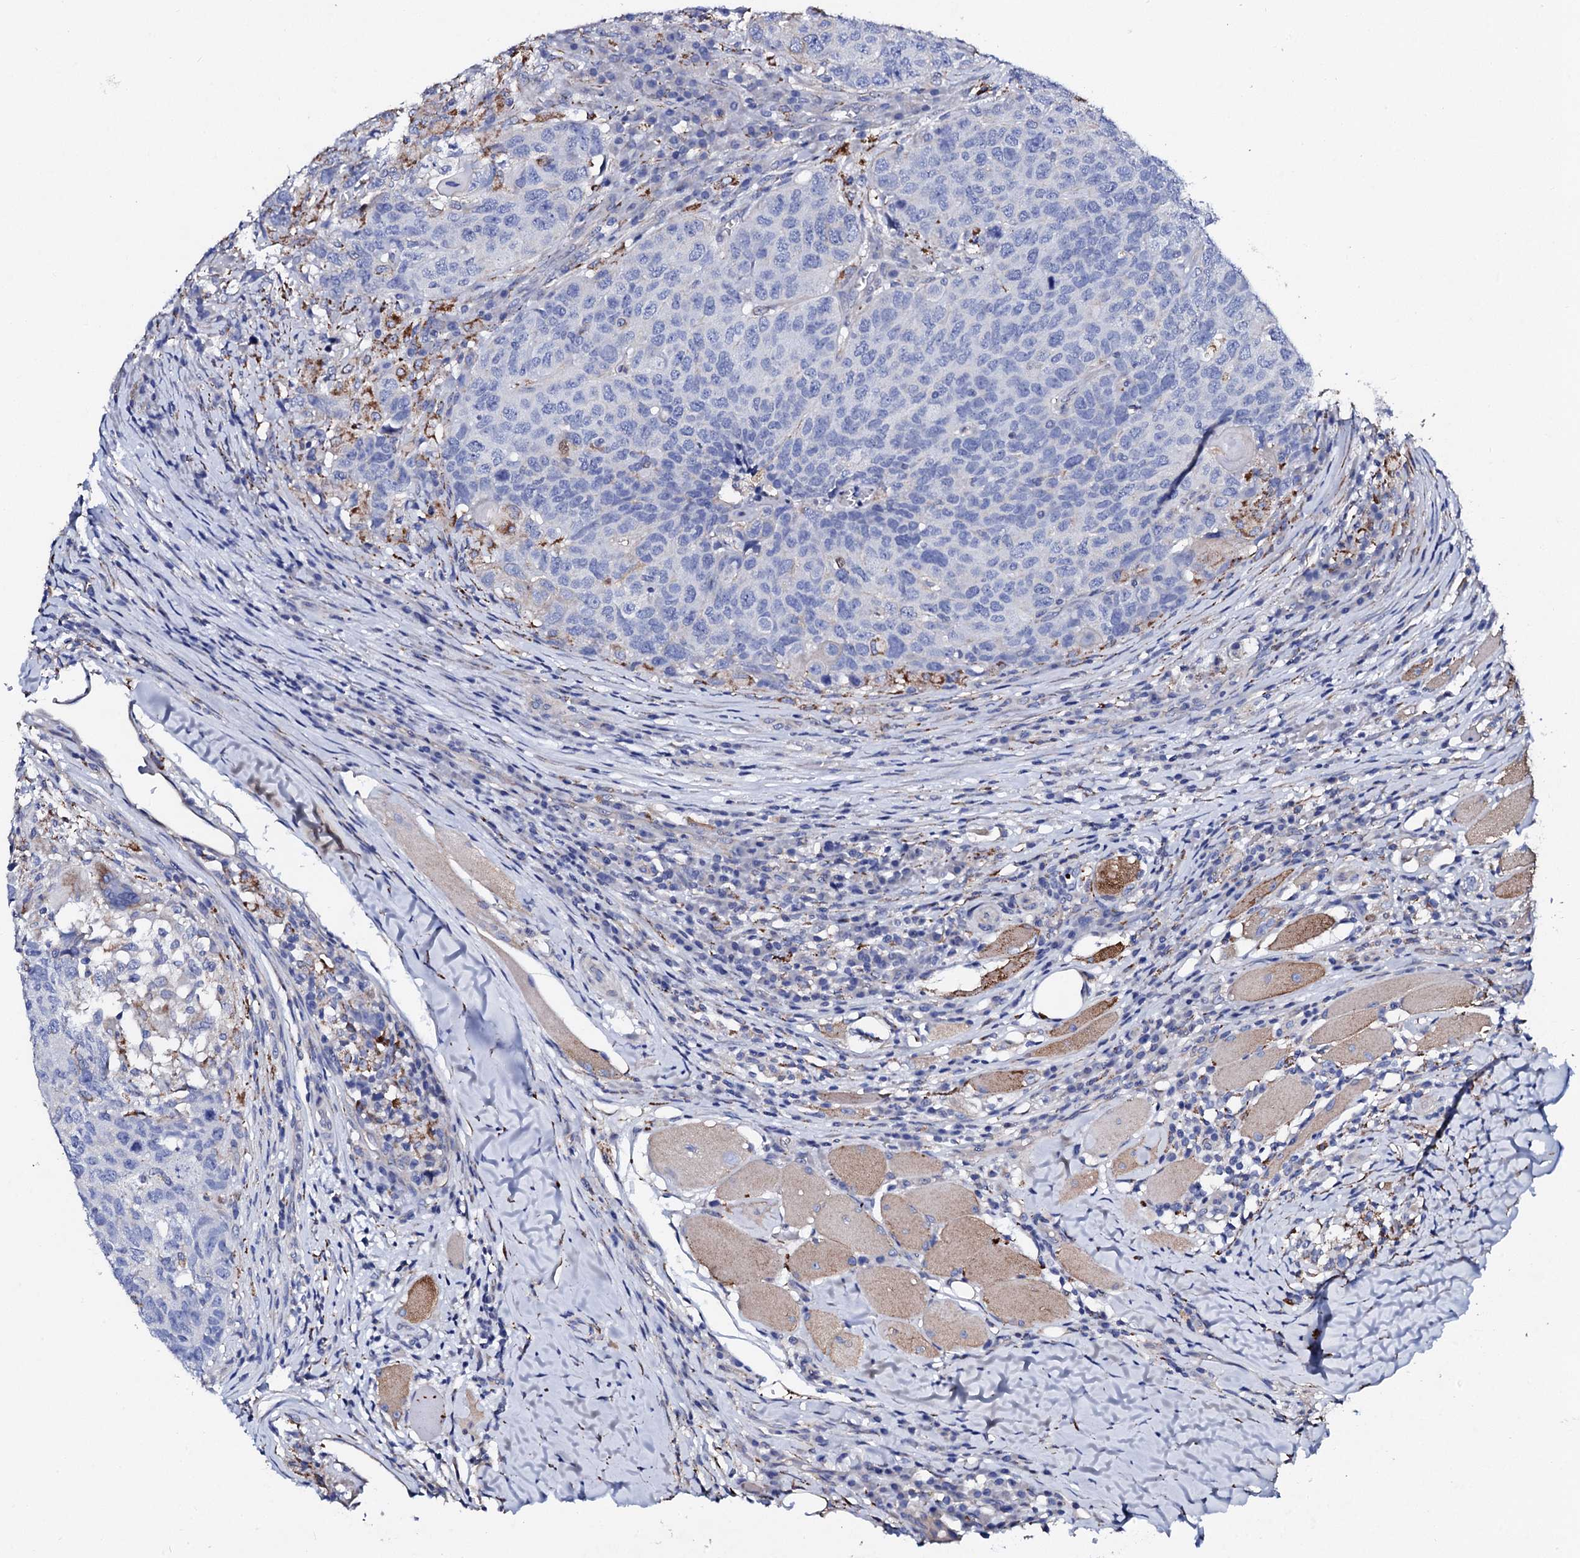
{"staining": {"intensity": "negative", "quantity": "none", "location": "none"}, "tissue": "head and neck cancer", "cell_type": "Tumor cells", "image_type": "cancer", "snomed": [{"axis": "morphology", "description": "Squamous cell carcinoma, NOS"}, {"axis": "topography", "description": "Head-Neck"}], "caption": "The micrograph shows no significant staining in tumor cells of head and neck cancer (squamous cell carcinoma).", "gene": "KLHL32", "patient": {"sex": "male", "age": 66}}